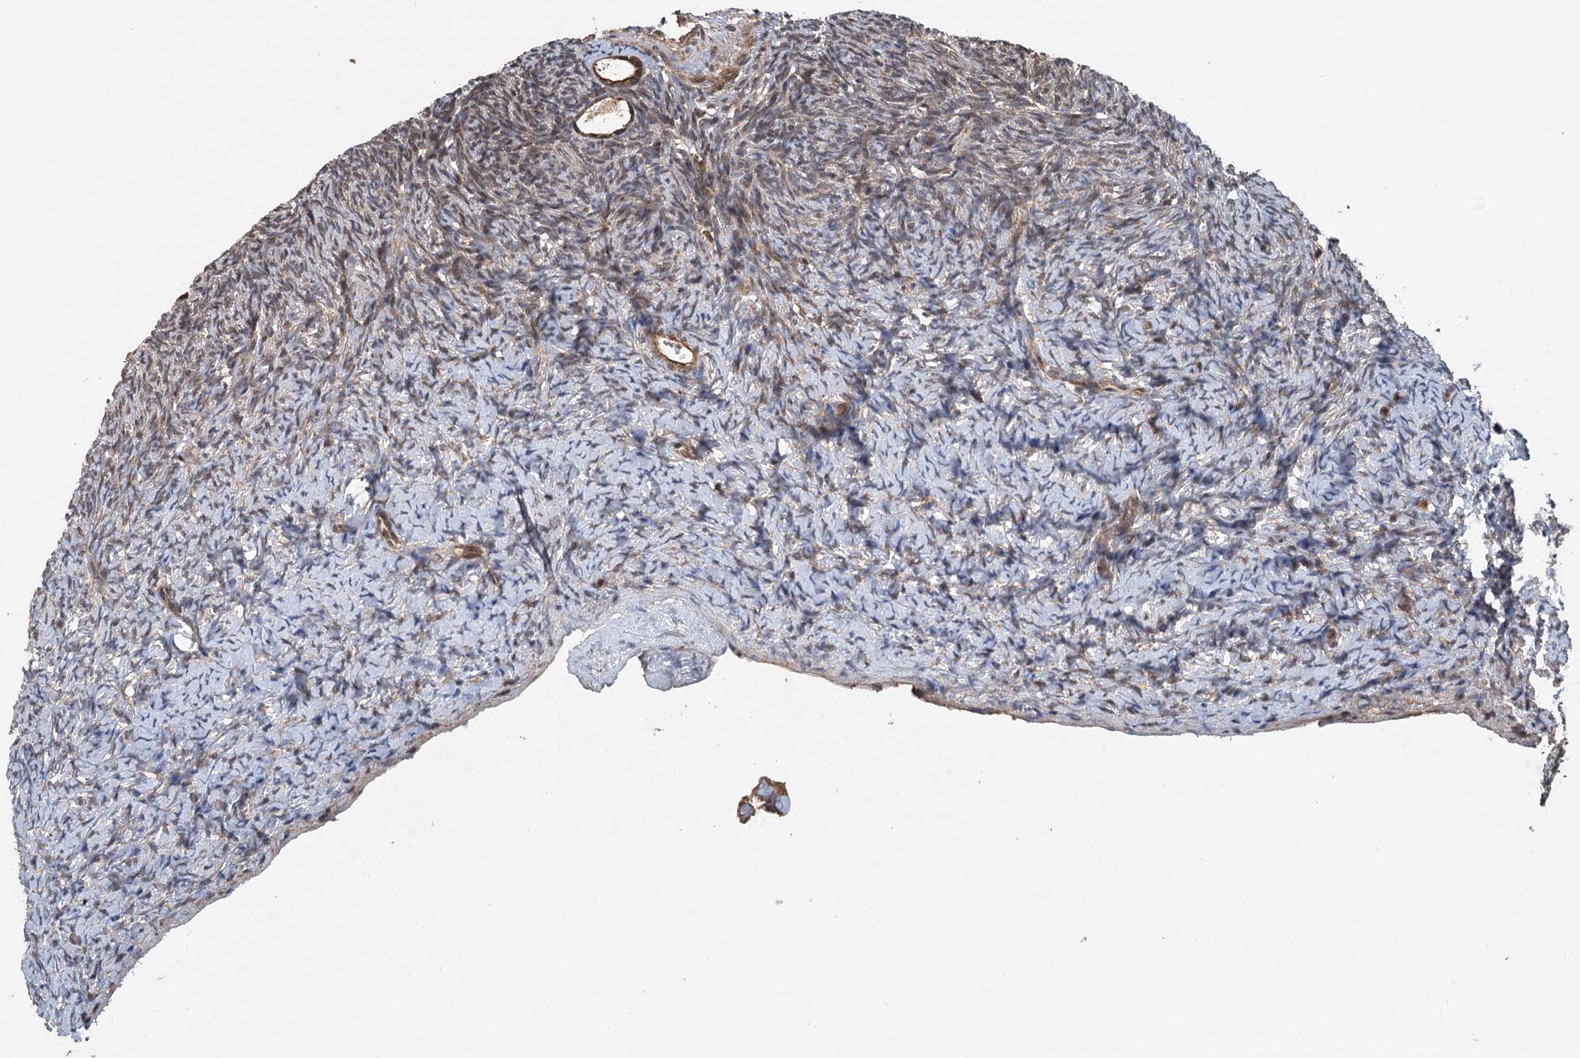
{"staining": {"intensity": "moderate", "quantity": ">75%", "location": "cytoplasmic/membranous"}, "tissue": "ovary", "cell_type": "Follicle cells", "image_type": "normal", "snomed": [{"axis": "morphology", "description": "Normal tissue, NOS"}, {"axis": "topography", "description": "Ovary"}], "caption": "IHC image of normal human ovary stained for a protein (brown), which shows medium levels of moderate cytoplasmic/membranous expression in about >75% of follicle cells.", "gene": "INSIG2", "patient": {"sex": "female", "age": 34}}